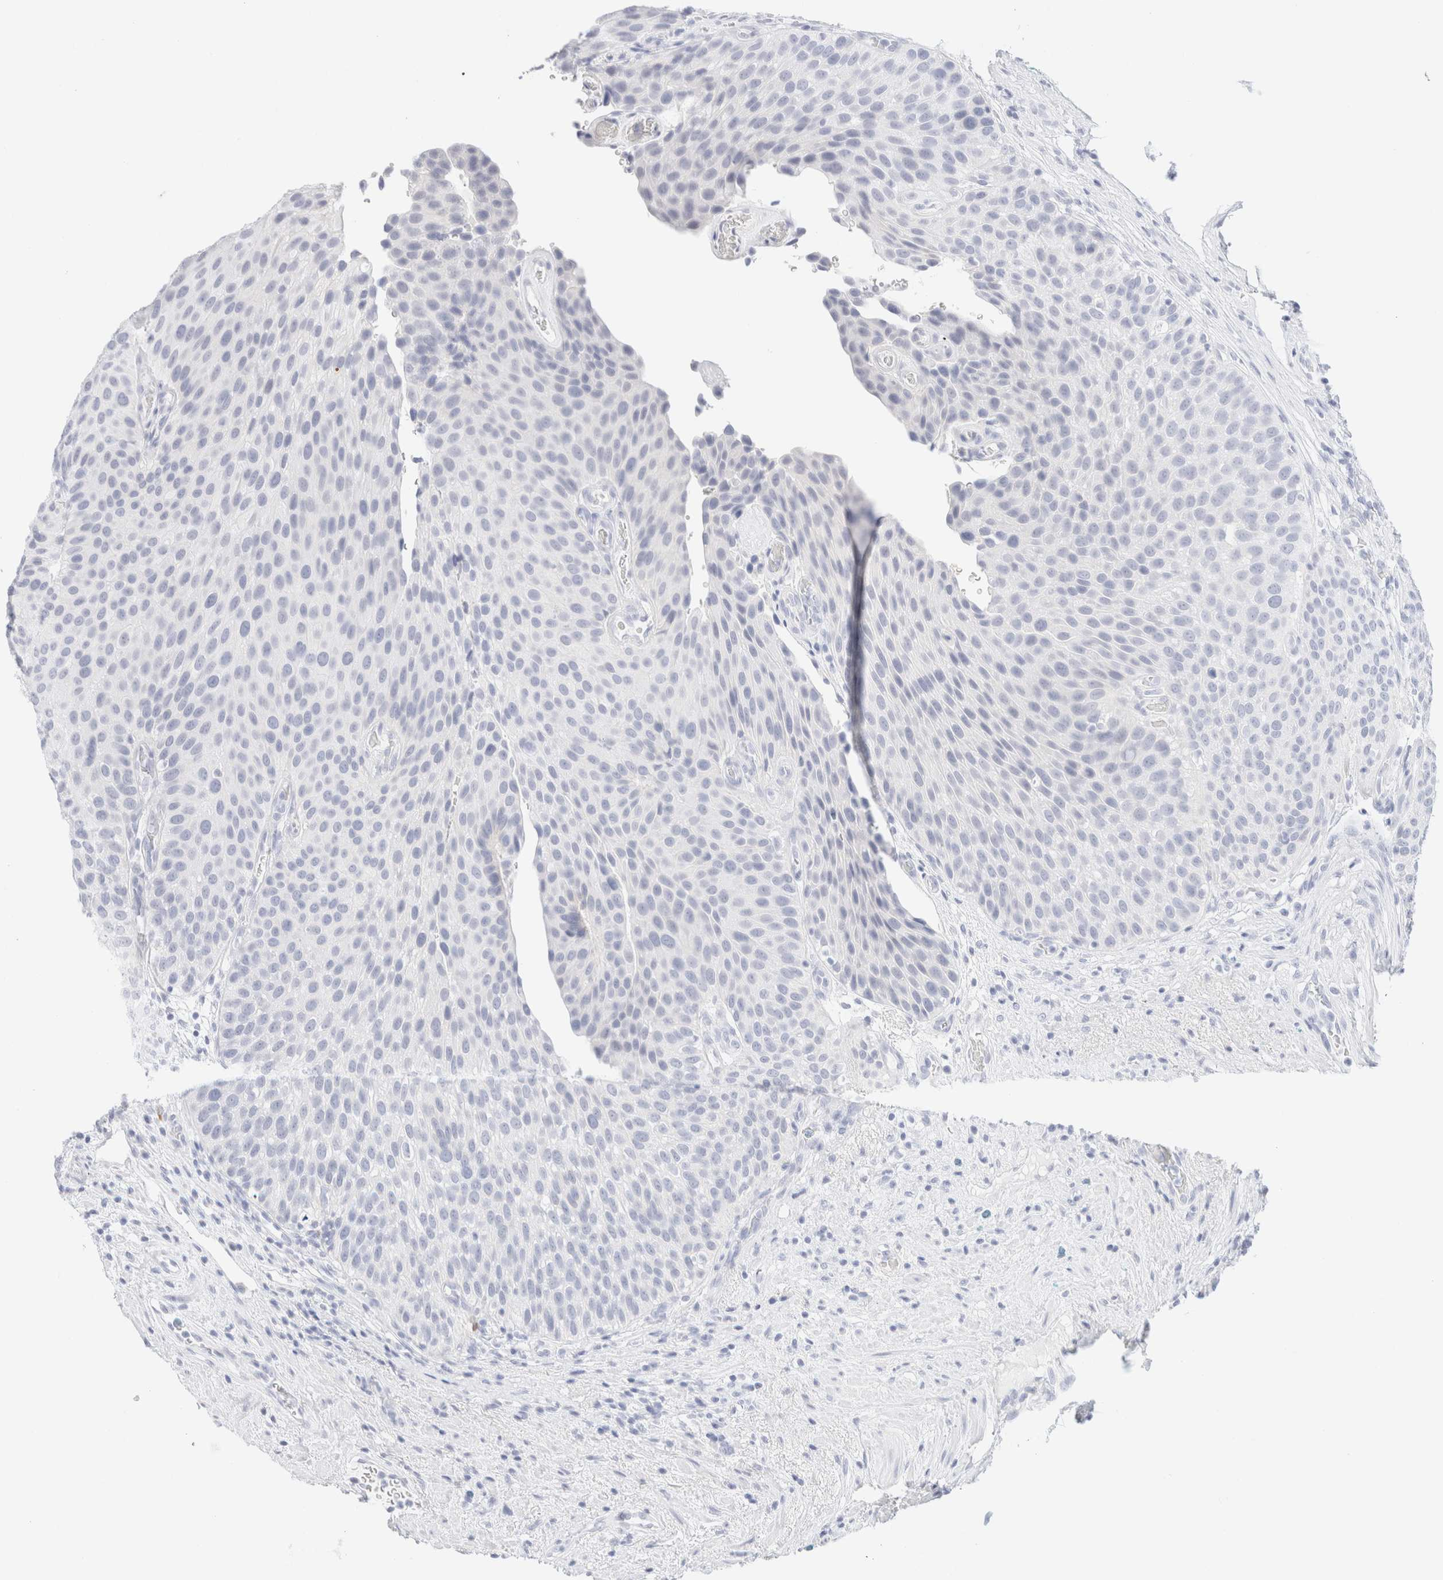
{"staining": {"intensity": "negative", "quantity": "none", "location": "none"}, "tissue": "urothelial cancer", "cell_type": "Tumor cells", "image_type": "cancer", "snomed": [{"axis": "morphology", "description": "Normal tissue, NOS"}, {"axis": "morphology", "description": "Urothelial carcinoma, Low grade"}, {"axis": "topography", "description": "Urinary bladder"}, {"axis": "topography", "description": "Prostate"}], "caption": "Protein analysis of urothelial carcinoma (low-grade) exhibits no significant staining in tumor cells.", "gene": "KRT15", "patient": {"sex": "male", "age": 60}}